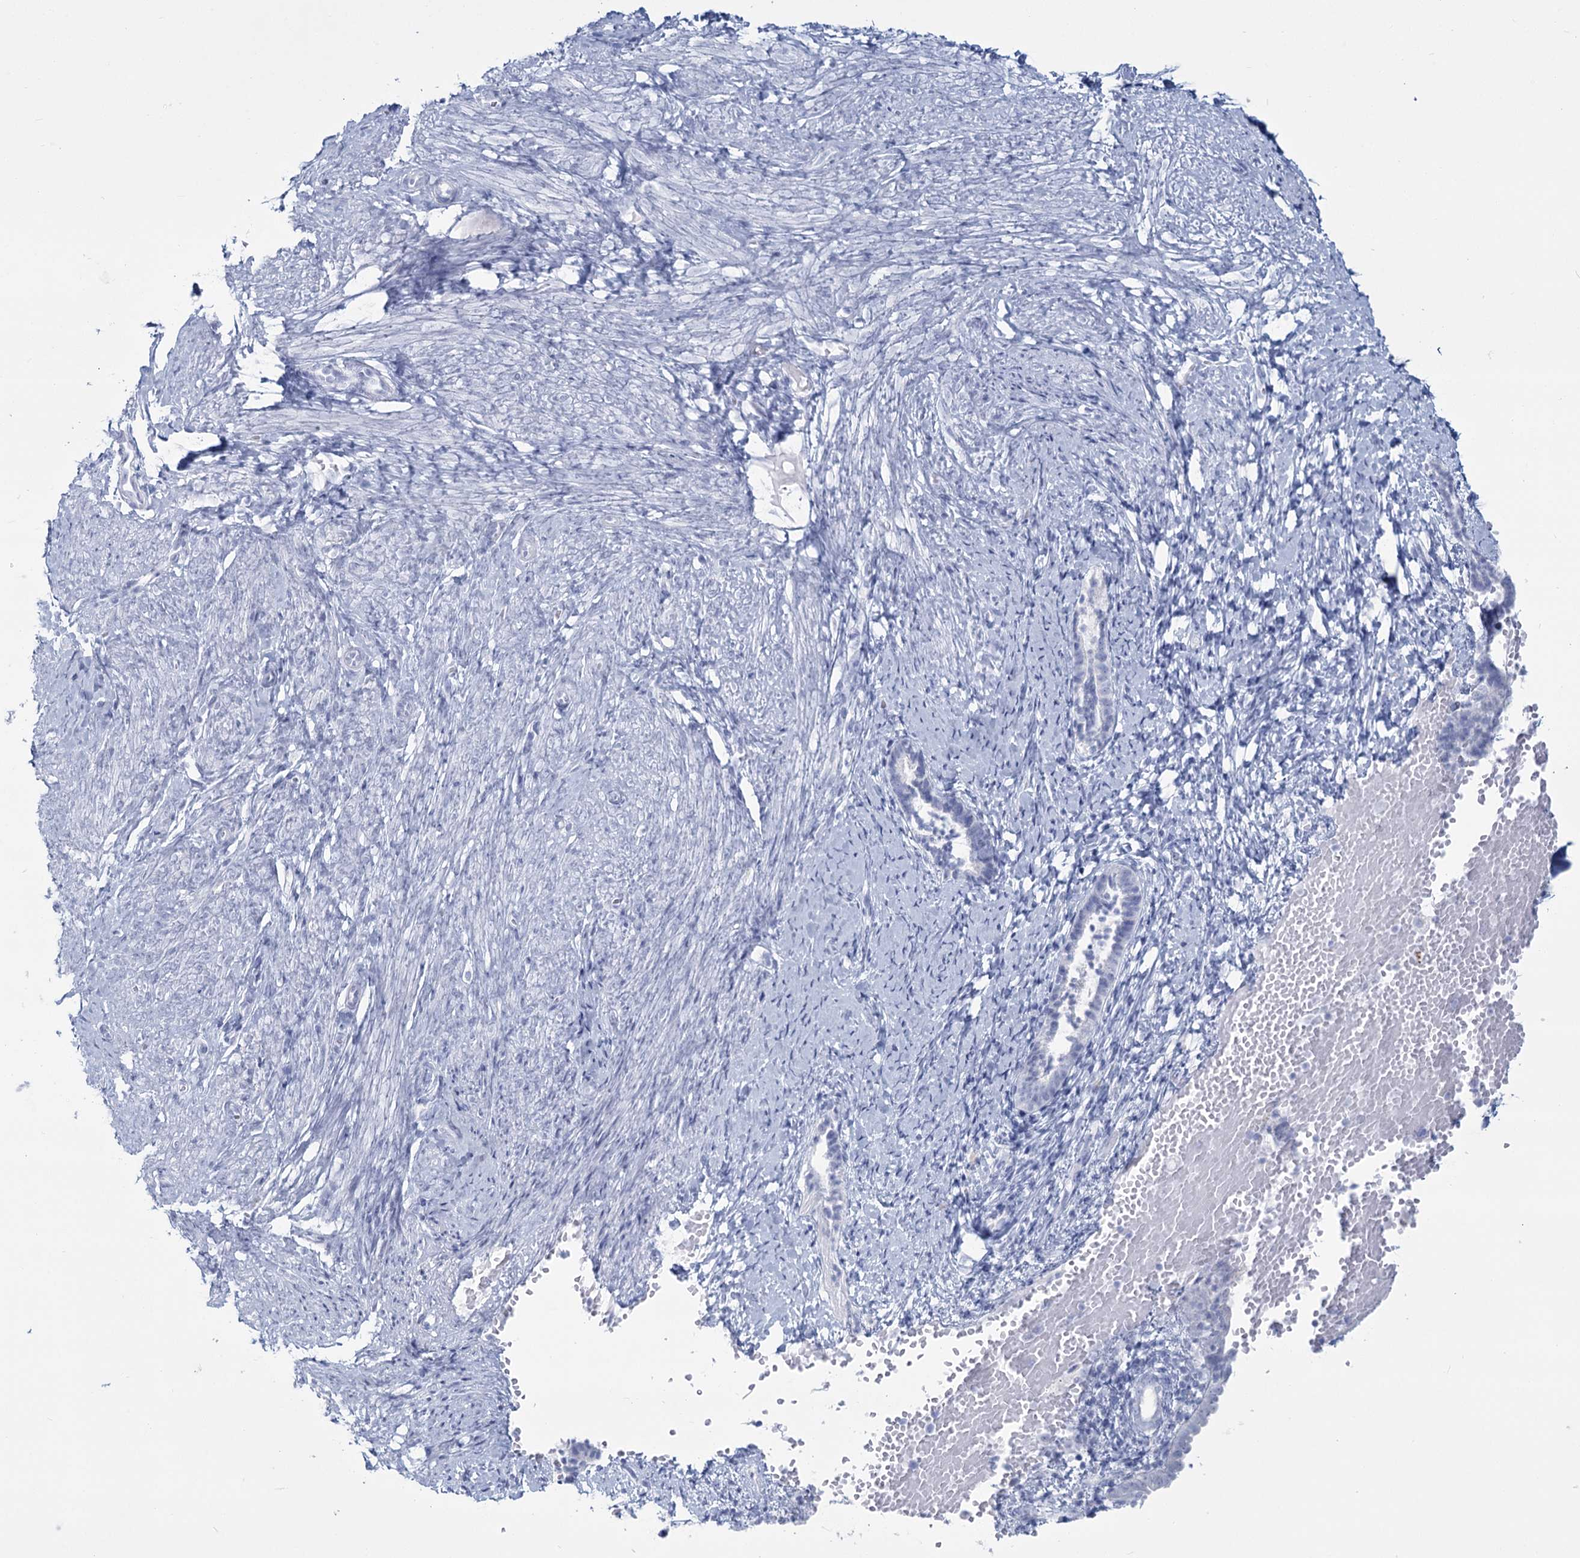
{"staining": {"intensity": "negative", "quantity": "none", "location": "none"}, "tissue": "endometrium", "cell_type": "Cells in endometrial stroma", "image_type": "normal", "snomed": [{"axis": "morphology", "description": "Normal tissue, NOS"}, {"axis": "topography", "description": "Endometrium"}], "caption": "This micrograph is of normal endometrium stained with immunohistochemistry (IHC) to label a protein in brown with the nuclei are counter-stained blue. There is no positivity in cells in endometrial stroma. Nuclei are stained in blue.", "gene": "SLC6A19", "patient": {"sex": "female", "age": 72}}